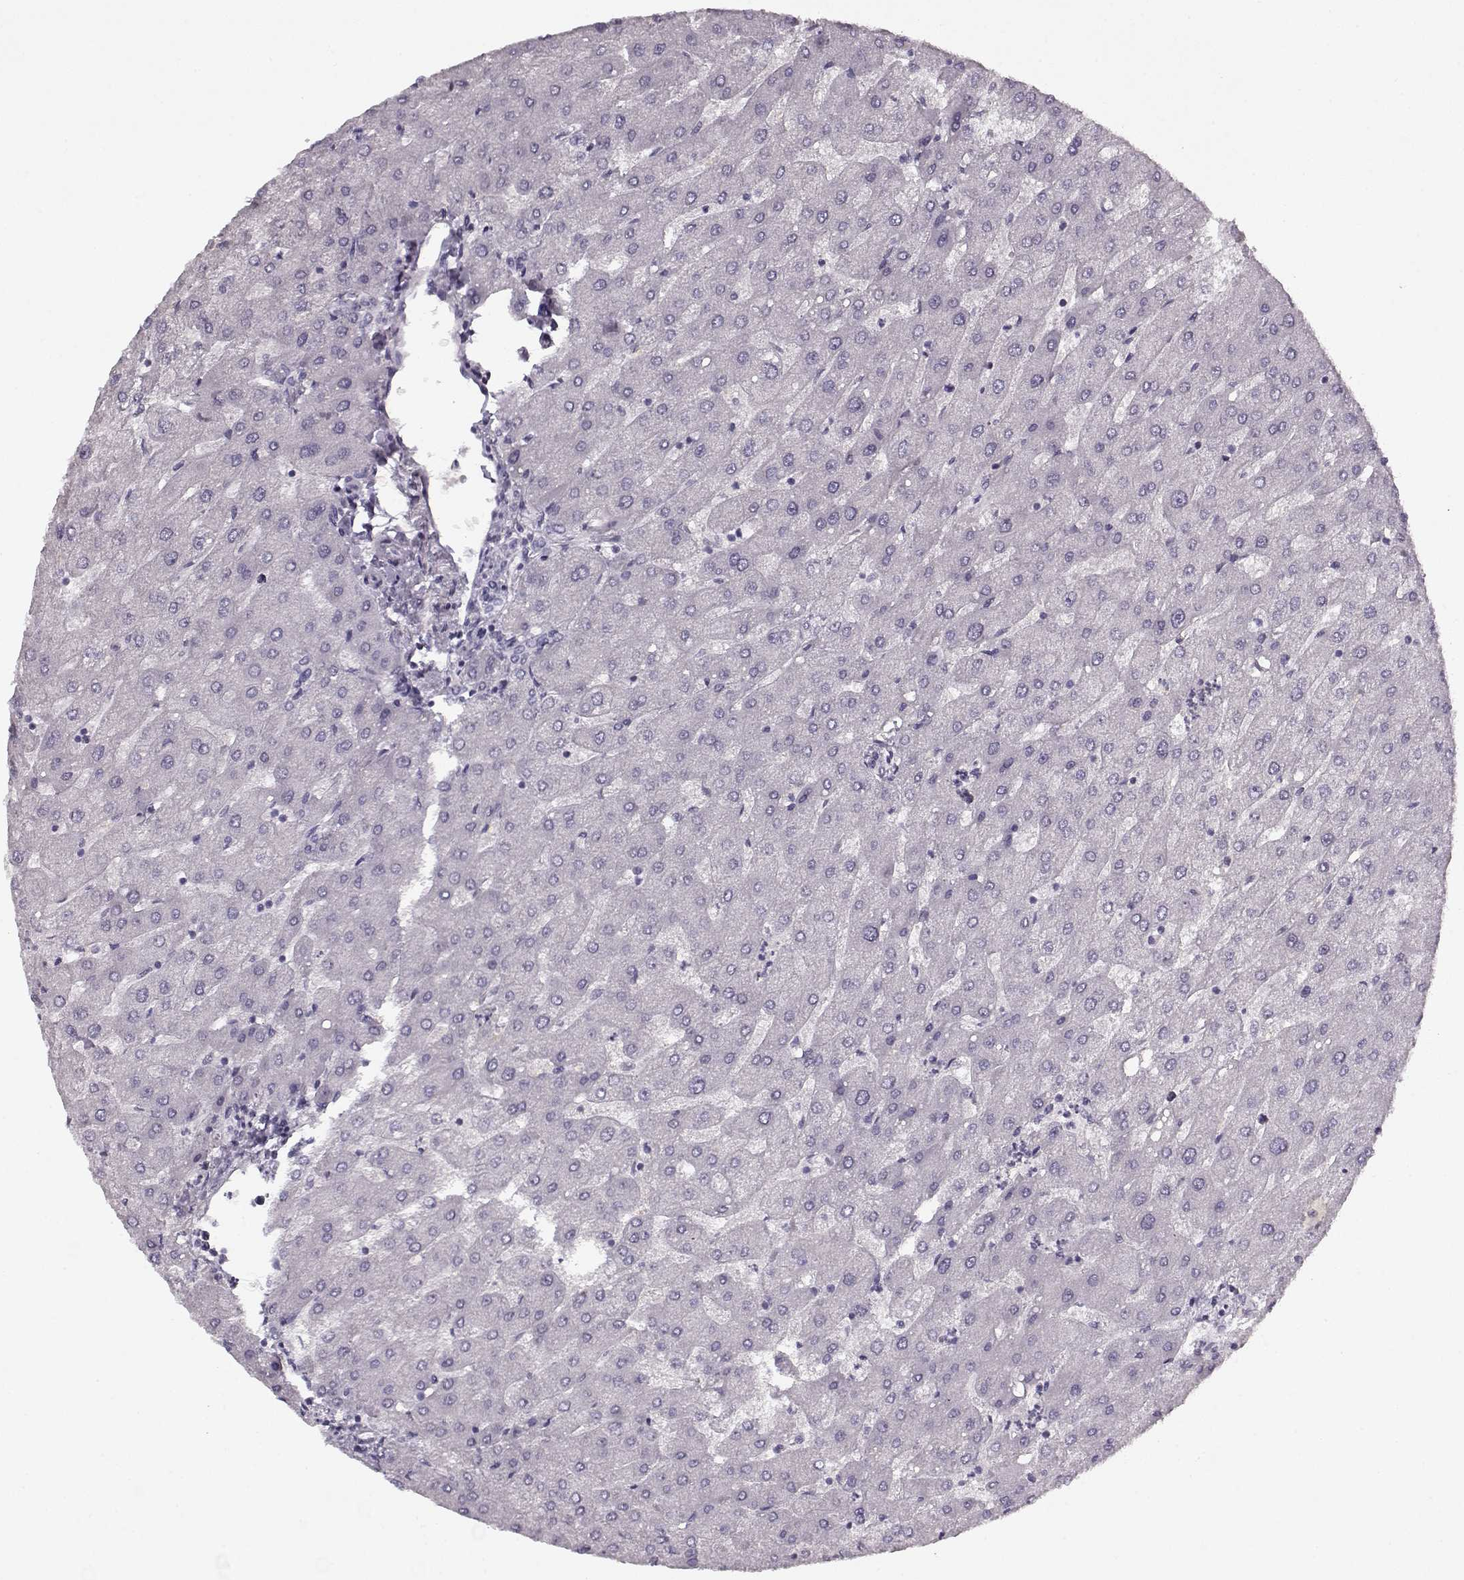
{"staining": {"intensity": "negative", "quantity": "none", "location": "none"}, "tissue": "liver", "cell_type": "Cholangiocytes", "image_type": "normal", "snomed": [{"axis": "morphology", "description": "Normal tissue, NOS"}, {"axis": "topography", "description": "Liver"}], "caption": "Cholangiocytes show no significant protein expression in benign liver. Brightfield microscopy of IHC stained with DAB (3,3'-diaminobenzidine) (brown) and hematoxylin (blue), captured at high magnification.", "gene": "PNMT", "patient": {"sex": "male", "age": 67}}